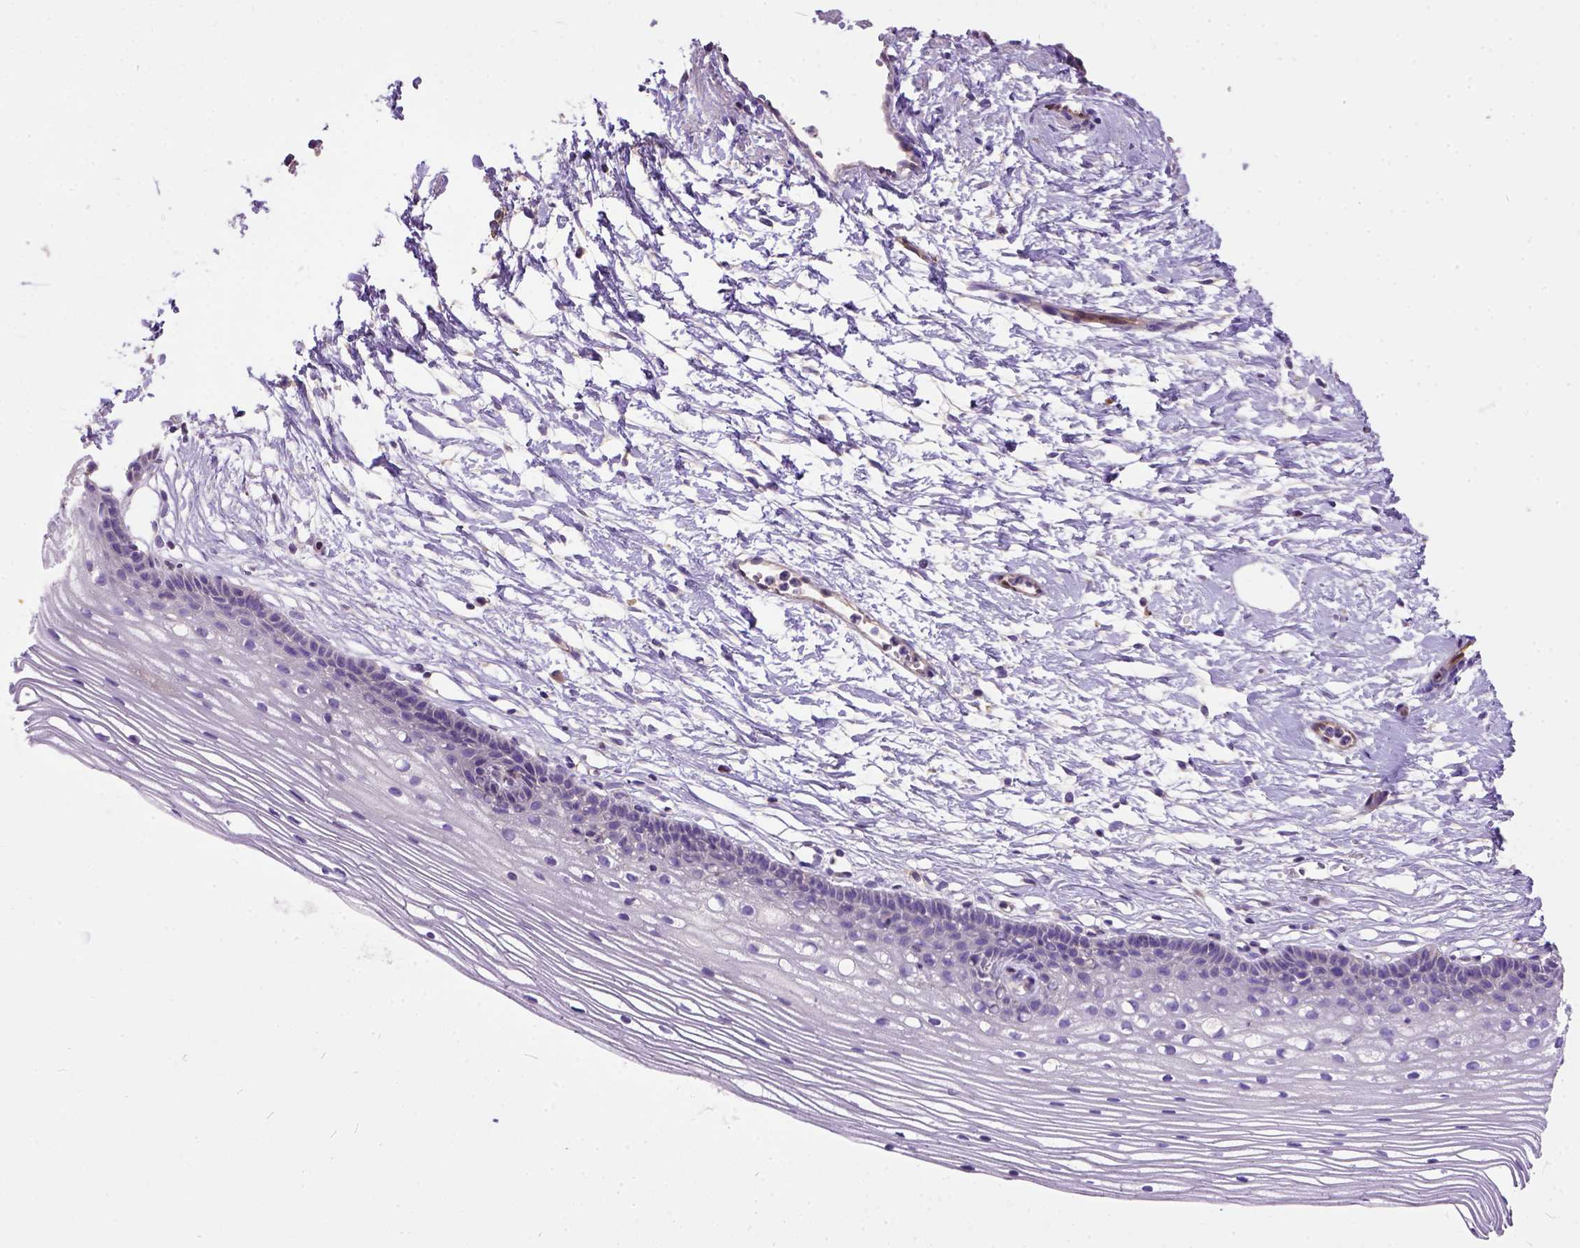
{"staining": {"intensity": "negative", "quantity": "none", "location": "none"}, "tissue": "cervix", "cell_type": "Glandular cells", "image_type": "normal", "snomed": [{"axis": "morphology", "description": "Normal tissue, NOS"}, {"axis": "topography", "description": "Cervix"}], "caption": "This micrograph is of benign cervix stained with IHC to label a protein in brown with the nuclei are counter-stained blue. There is no positivity in glandular cells.", "gene": "SEMA4F", "patient": {"sex": "female", "age": 40}}